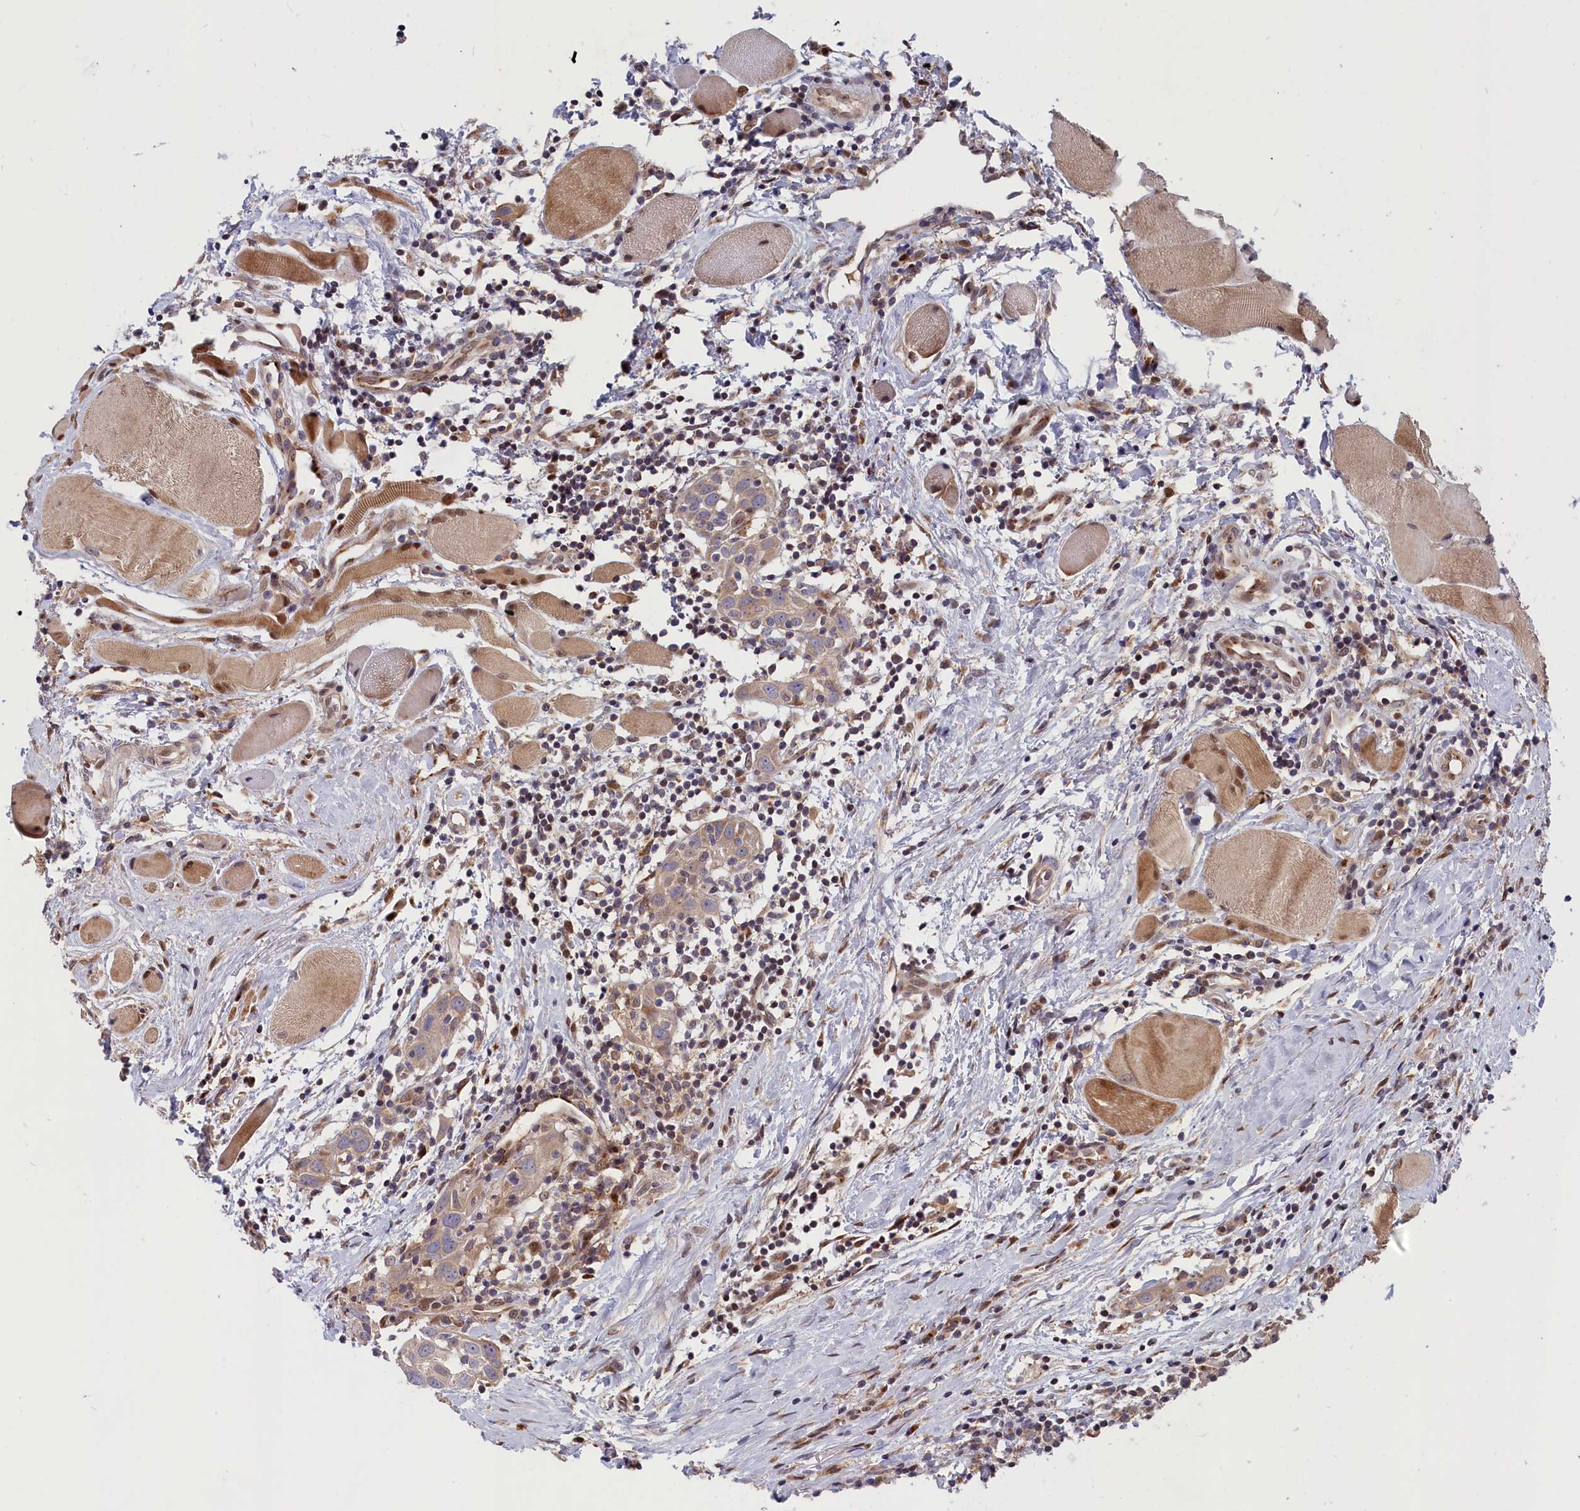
{"staining": {"intensity": "weak", "quantity": ">75%", "location": "cytoplasmic/membranous"}, "tissue": "head and neck cancer", "cell_type": "Tumor cells", "image_type": "cancer", "snomed": [{"axis": "morphology", "description": "Squamous cell carcinoma, NOS"}, {"axis": "topography", "description": "Oral tissue"}, {"axis": "topography", "description": "Head-Neck"}], "caption": "The immunohistochemical stain highlights weak cytoplasmic/membranous expression in tumor cells of head and neck cancer (squamous cell carcinoma) tissue.", "gene": "CHST12", "patient": {"sex": "female", "age": 50}}